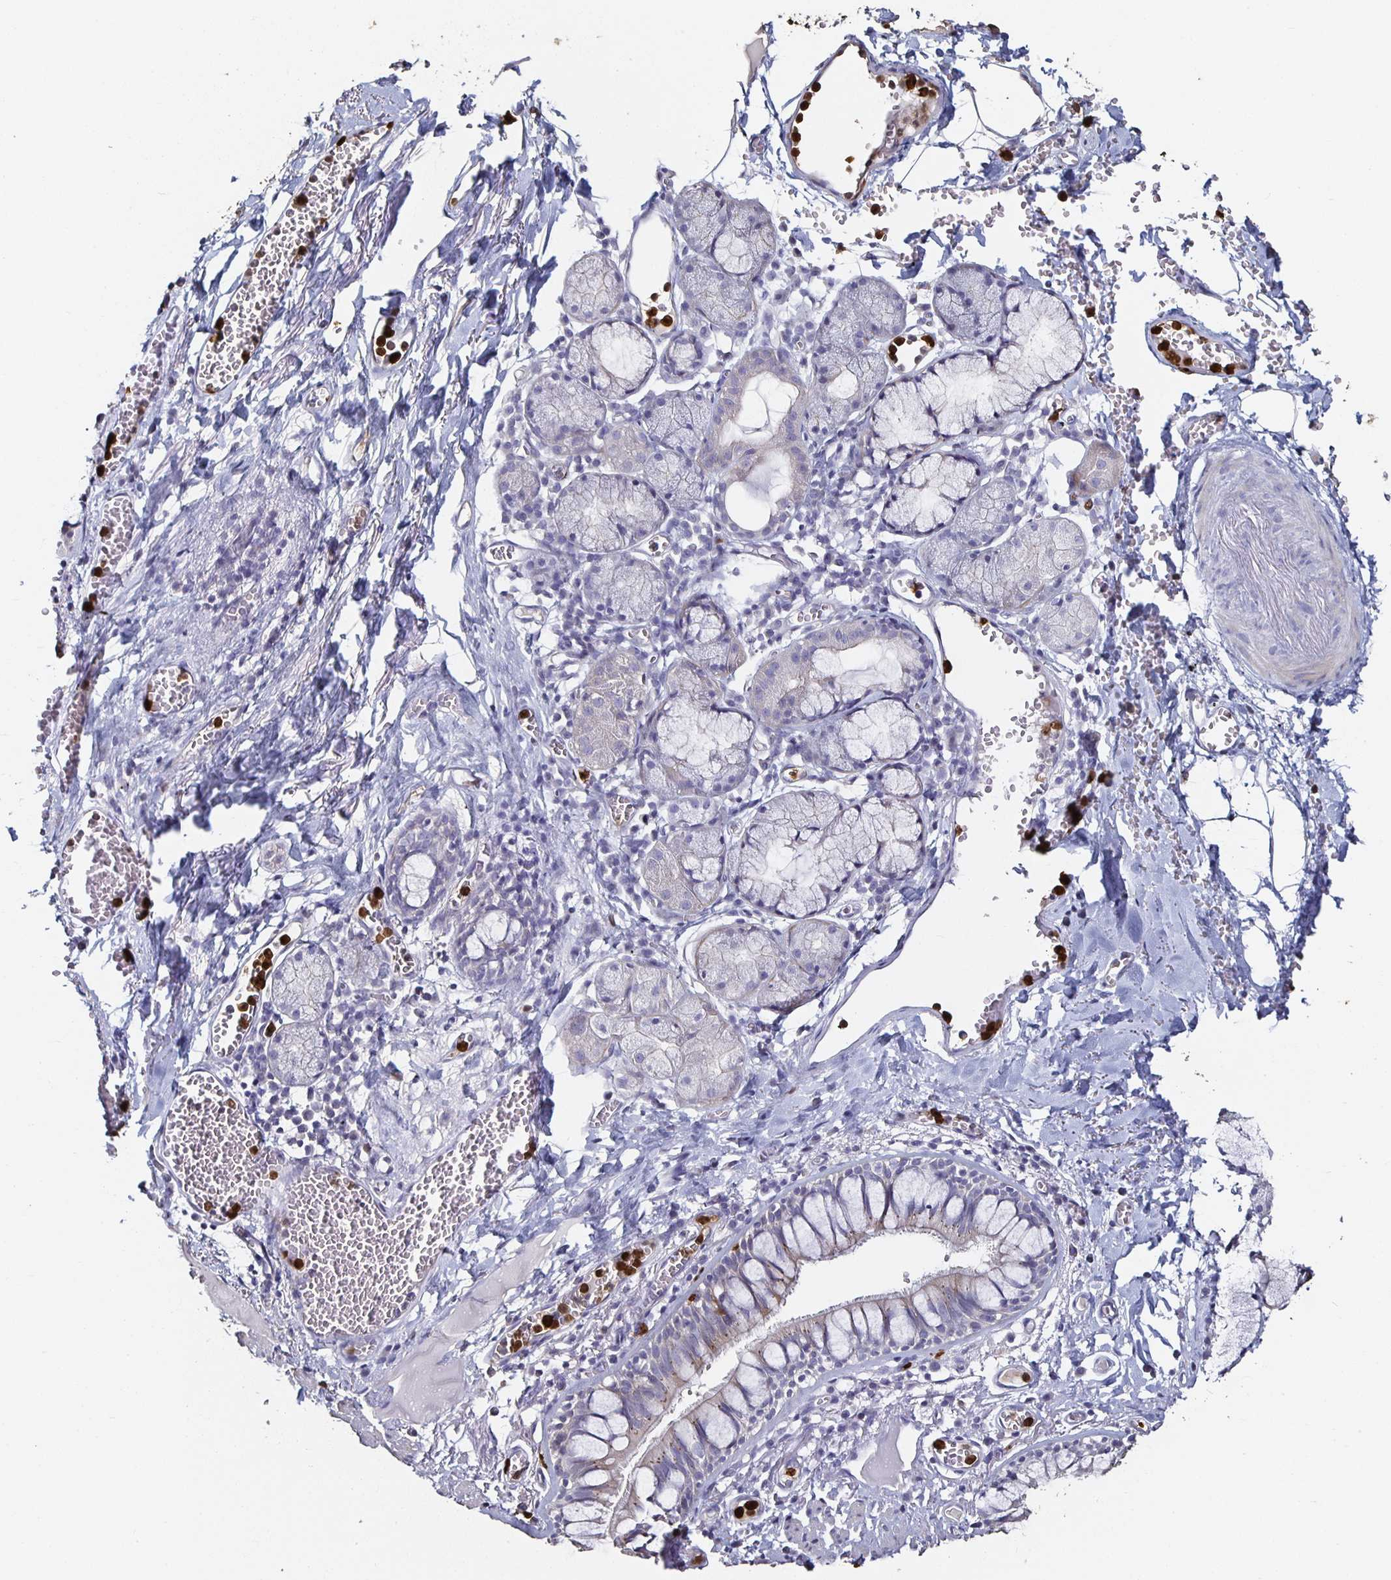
{"staining": {"intensity": "negative", "quantity": "none", "location": "none"}, "tissue": "bronchus", "cell_type": "Respiratory epithelial cells", "image_type": "normal", "snomed": [{"axis": "morphology", "description": "Normal tissue, NOS"}, {"axis": "topography", "description": "Cartilage tissue"}, {"axis": "topography", "description": "Bronchus"}], "caption": "IHC micrograph of normal bronchus stained for a protein (brown), which reveals no staining in respiratory epithelial cells. (DAB IHC with hematoxylin counter stain).", "gene": "TLR4", "patient": {"sex": "male", "age": 78}}